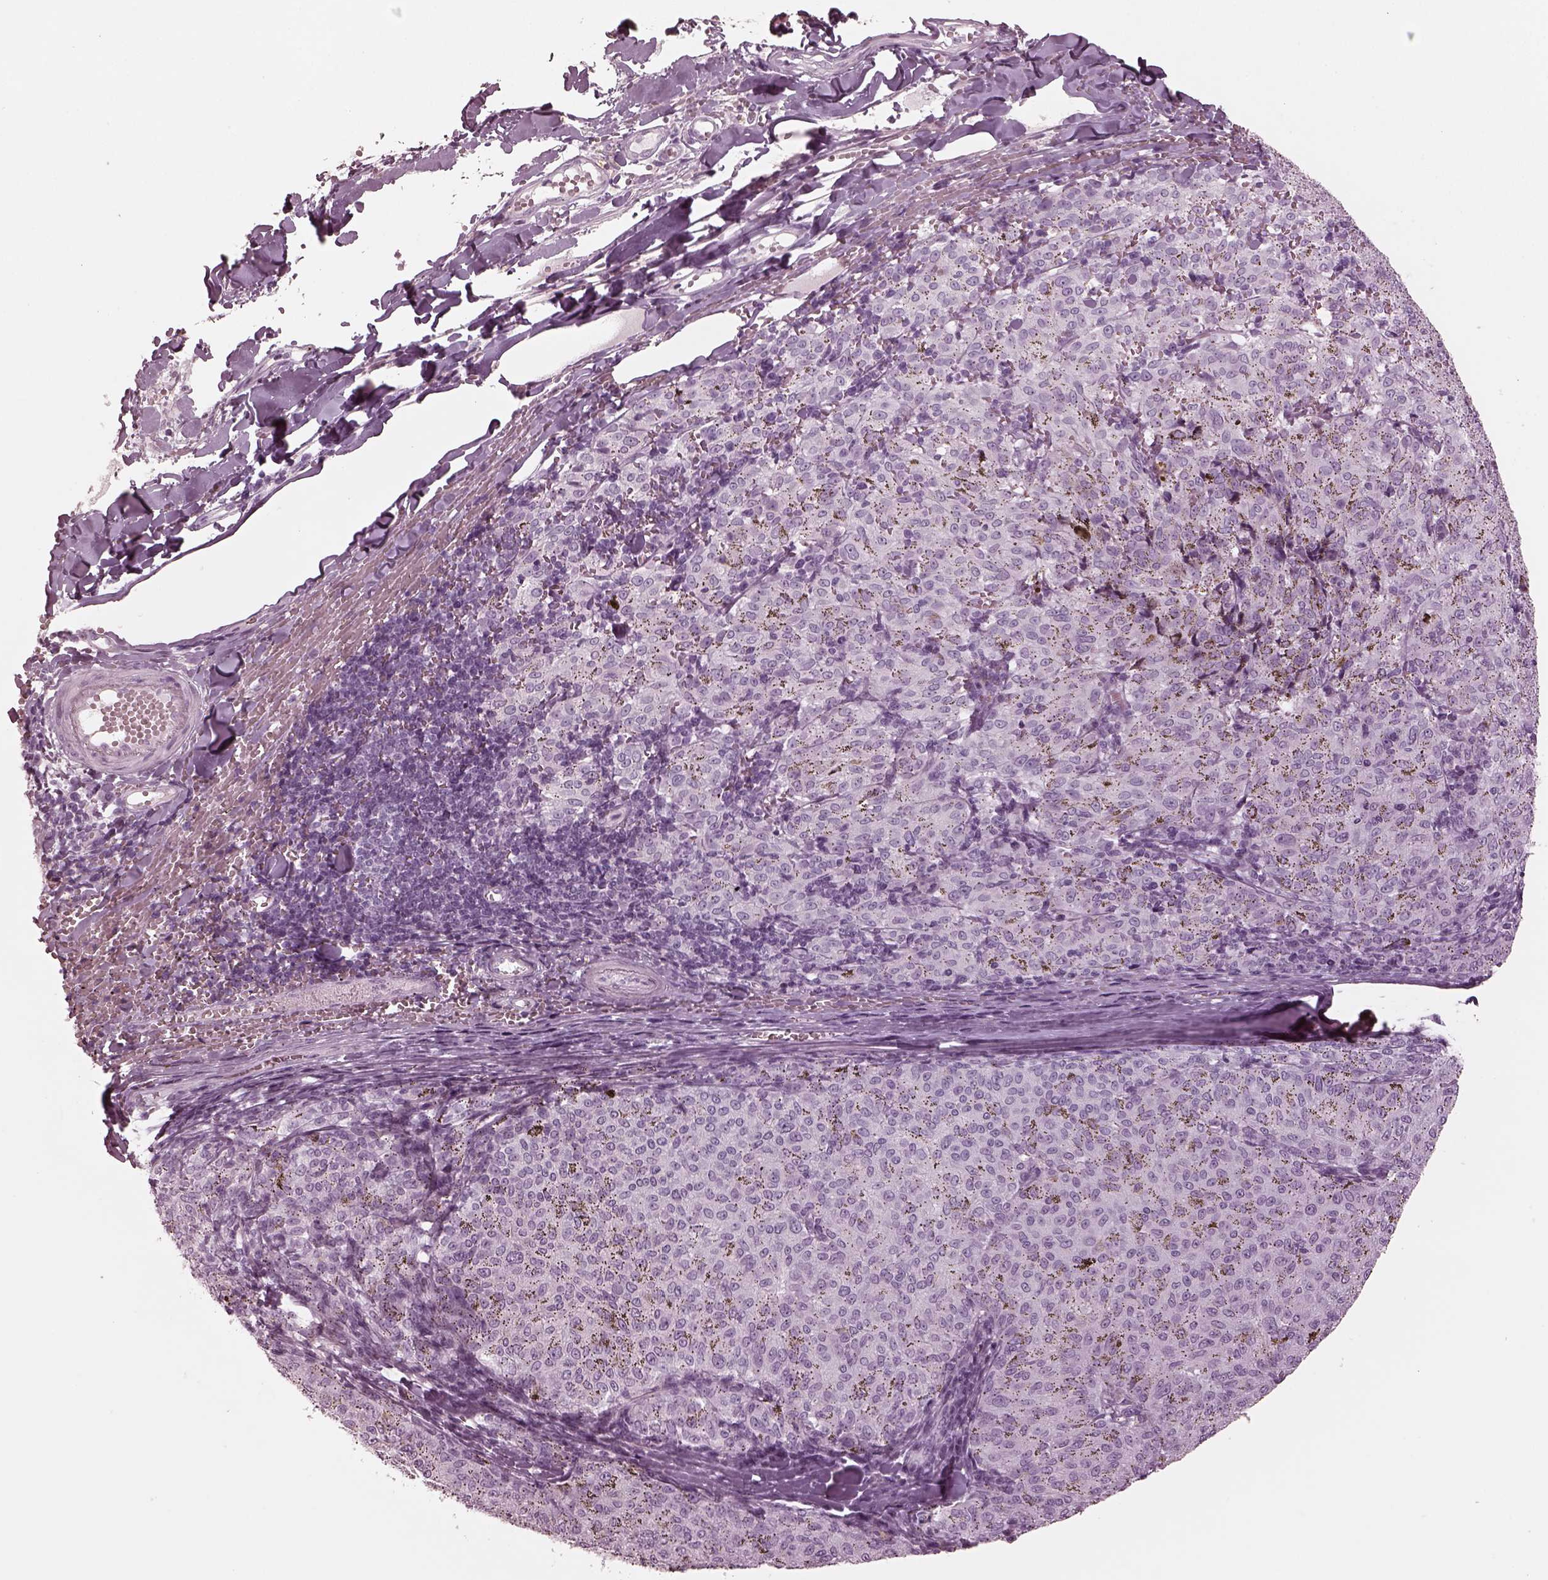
{"staining": {"intensity": "negative", "quantity": "none", "location": "none"}, "tissue": "melanoma", "cell_type": "Tumor cells", "image_type": "cancer", "snomed": [{"axis": "morphology", "description": "Malignant melanoma, NOS"}, {"axis": "topography", "description": "Skin"}], "caption": "Tumor cells are negative for protein expression in human melanoma.", "gene": "OPN4", "patient": {"sex": "female", "age": 72}}